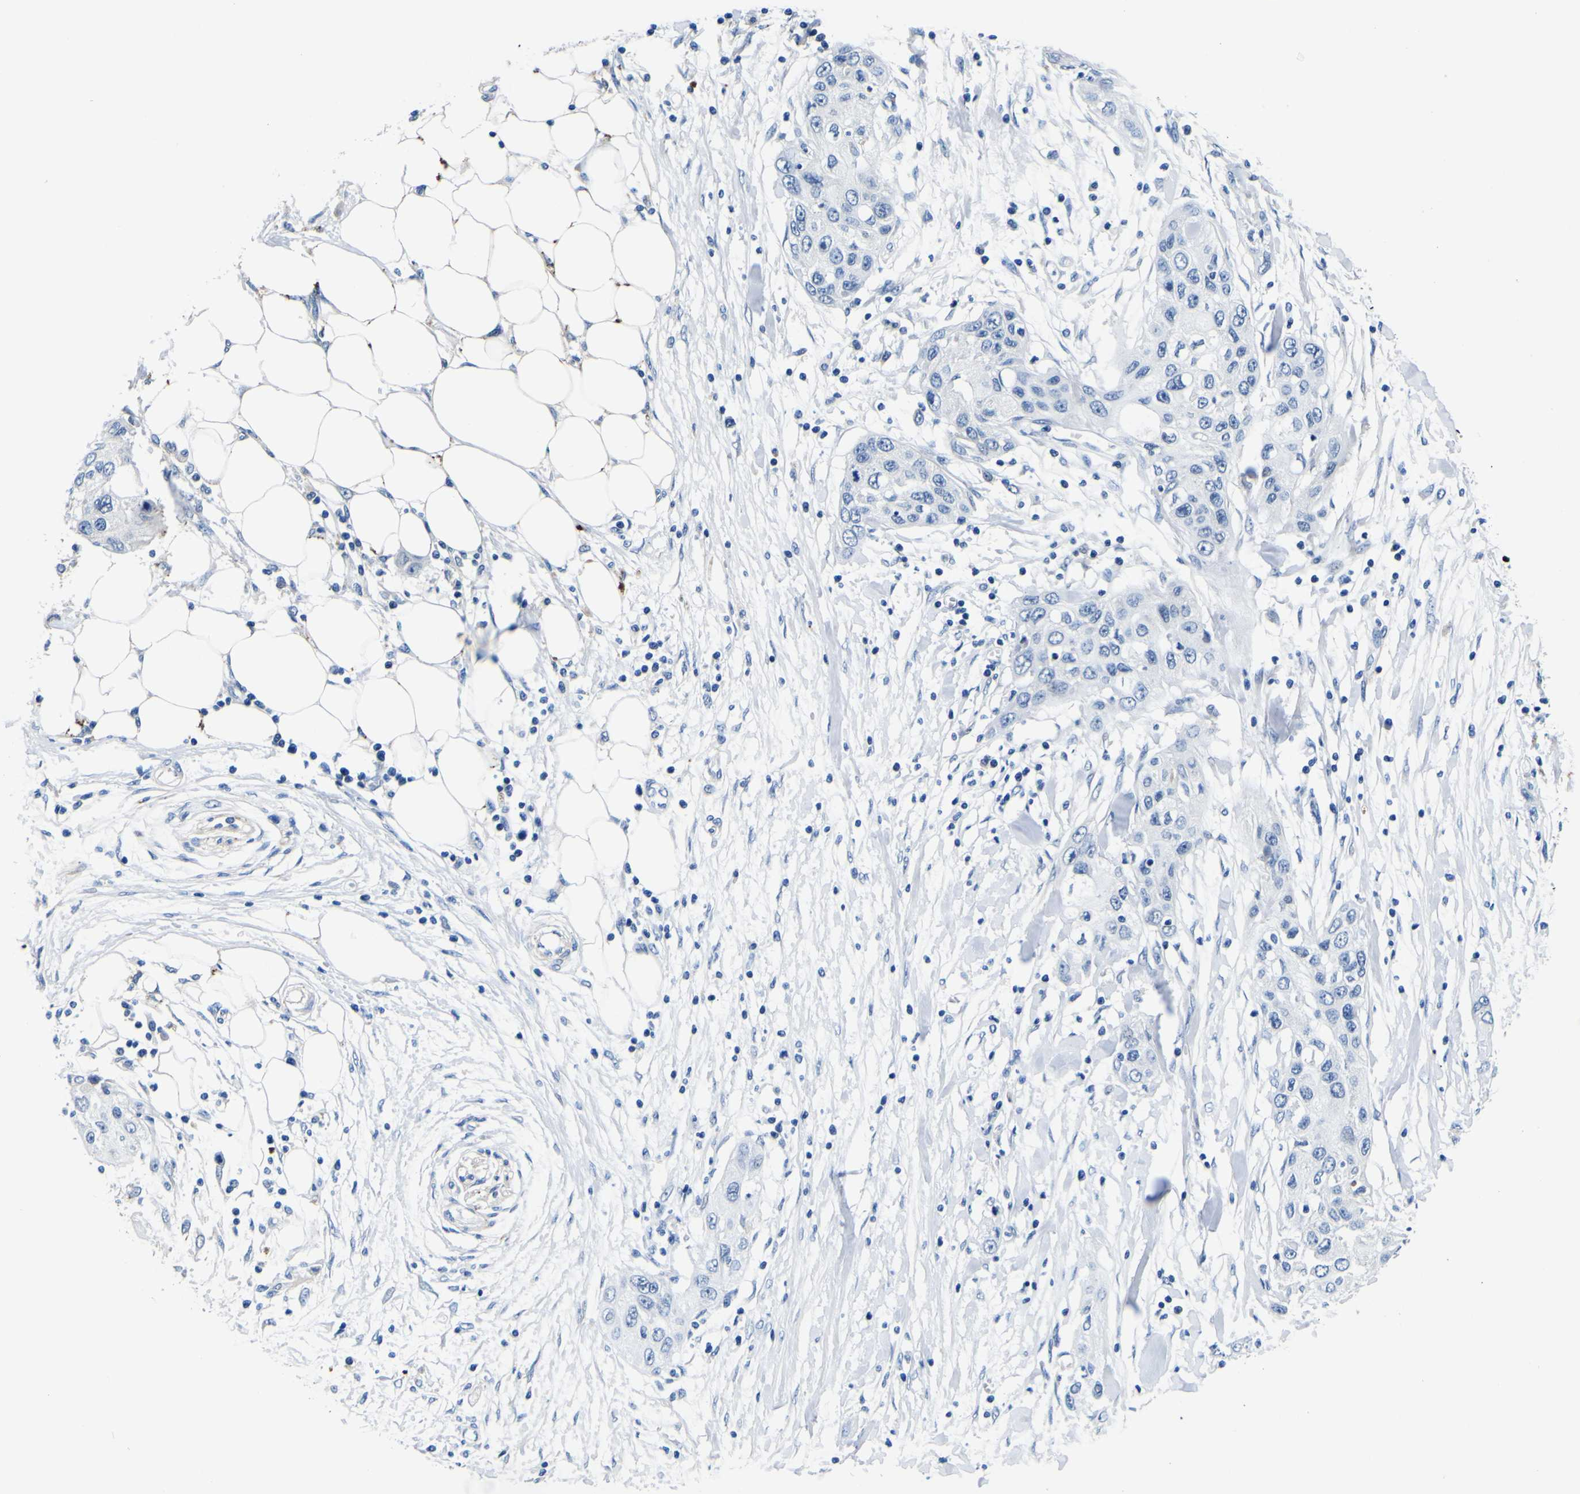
{"staining": {"intensity": "negative", "quantity": "none", "location": "none"}, "tissue": "pancreatic cancer", "cell_type": "Tumor cells", "image_type": "cancer", "snomed": [{"axis": "morphology", "description": "Adenocarcinoma, NOS"}, {"axis": "topography", "description": "Pancreas"}], "caption": "A micrograph of human pancreatic cancer (adenocarcinoma) is negative for staining in tumor cells.", "gene": "AGAP3", "patient": {"sex": "female", "age": 70}}